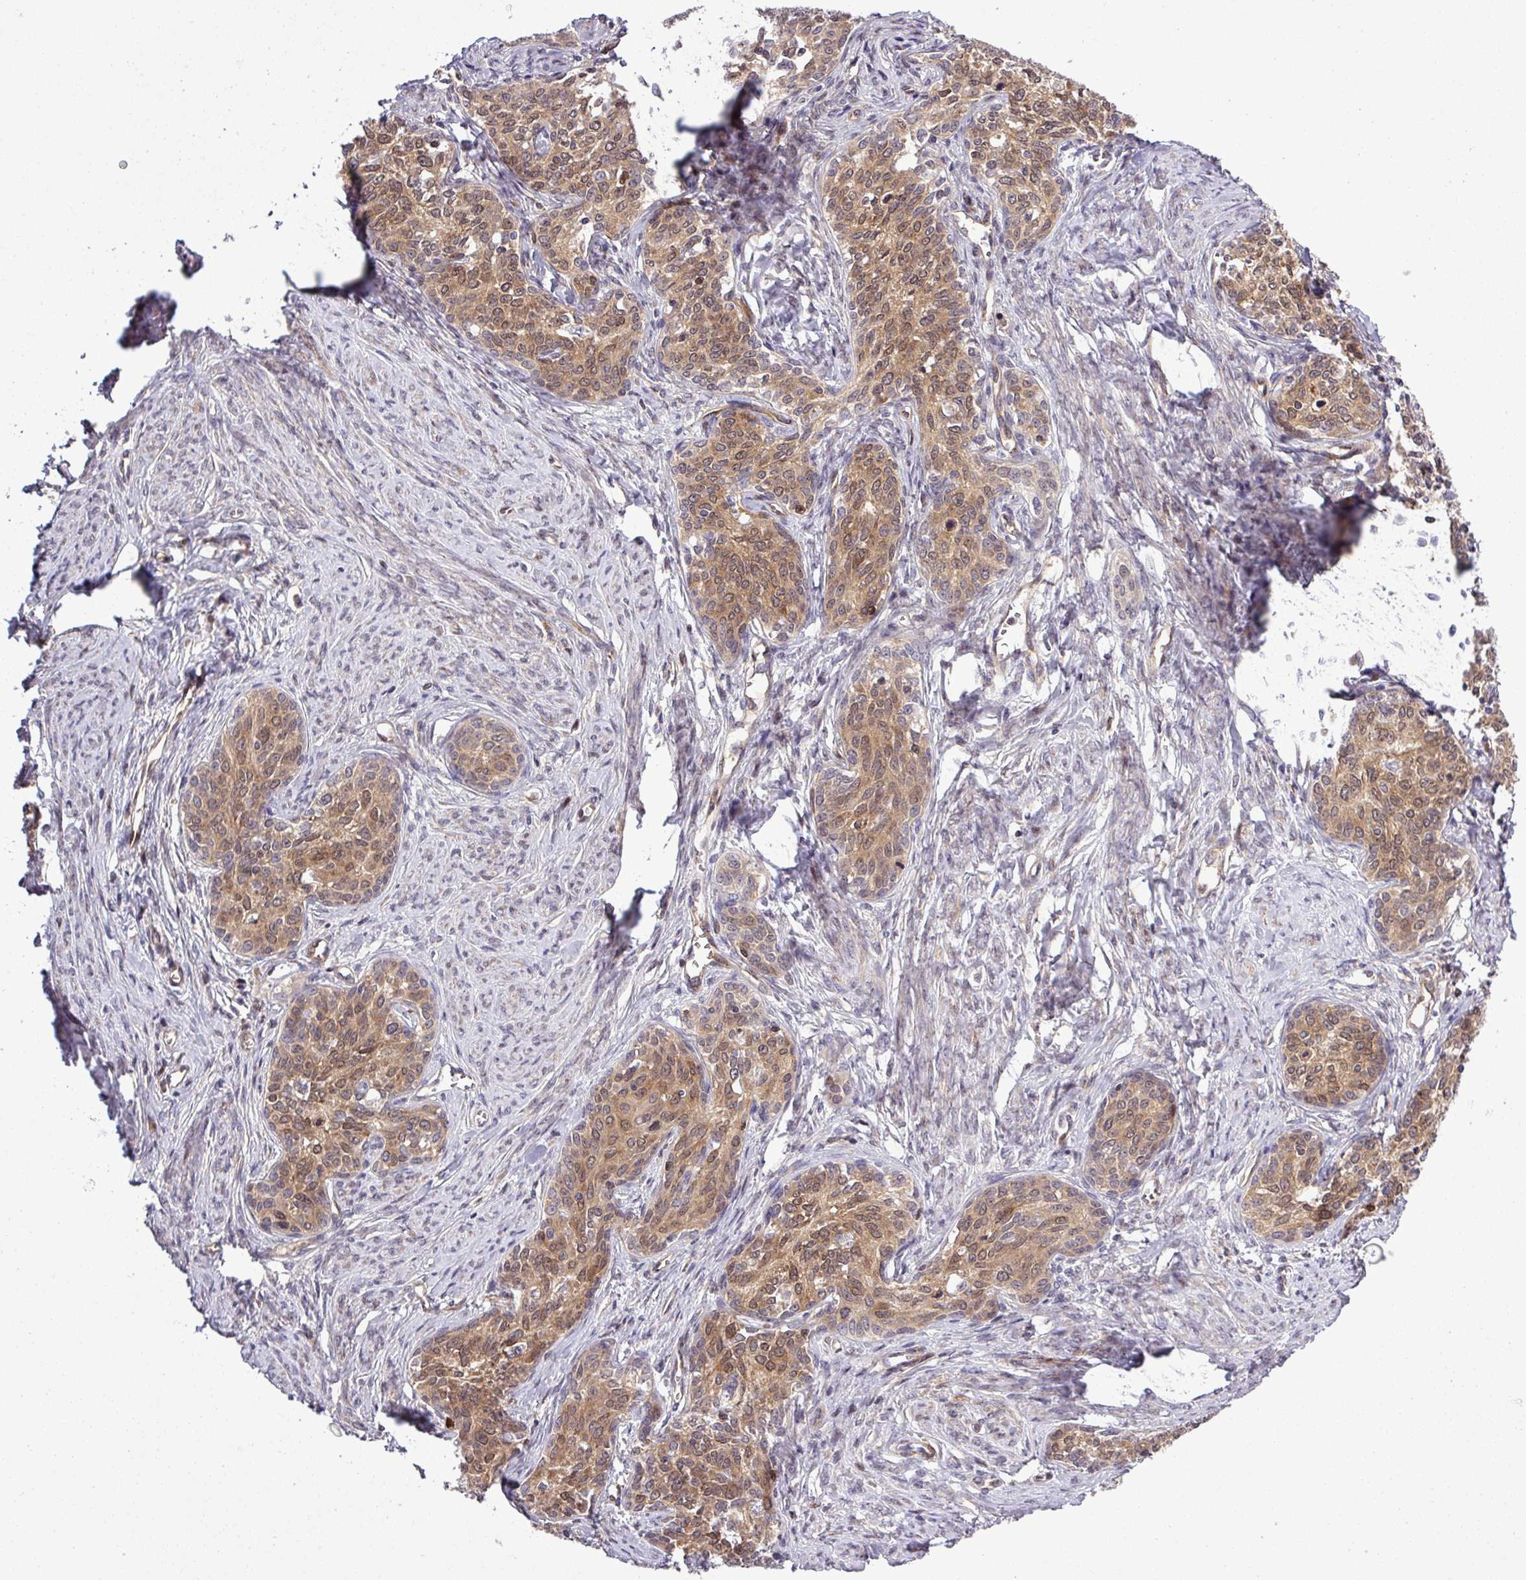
{"staining": {"intensity": "moderate", "quantity": ">75%", "location": "cytoplasmic/membranous,nuclear"}, "tissue": "cervical cancer", "cell_type": "Tumor cells", "image_type": "cancer", "snomed": [{"axis": "morphology", "description": "Squamous cell carcinoma, NOS"}, {"axis": "morphology", "description": "Adenocarcinoma, NOS"}, {"axis": "topography", "description": "Cervix"}], "caption": "This histopathology image demonstrates immunohistochemistry (IHC) staining of human squamous cell carcinoma (cervical), with medium moderate cytoplasmic/membranous and nuclear positivity in approximately >75% of tumor cells.", "gene": "CARHSP1", "patient": {"sex": "female", "age": 52}}